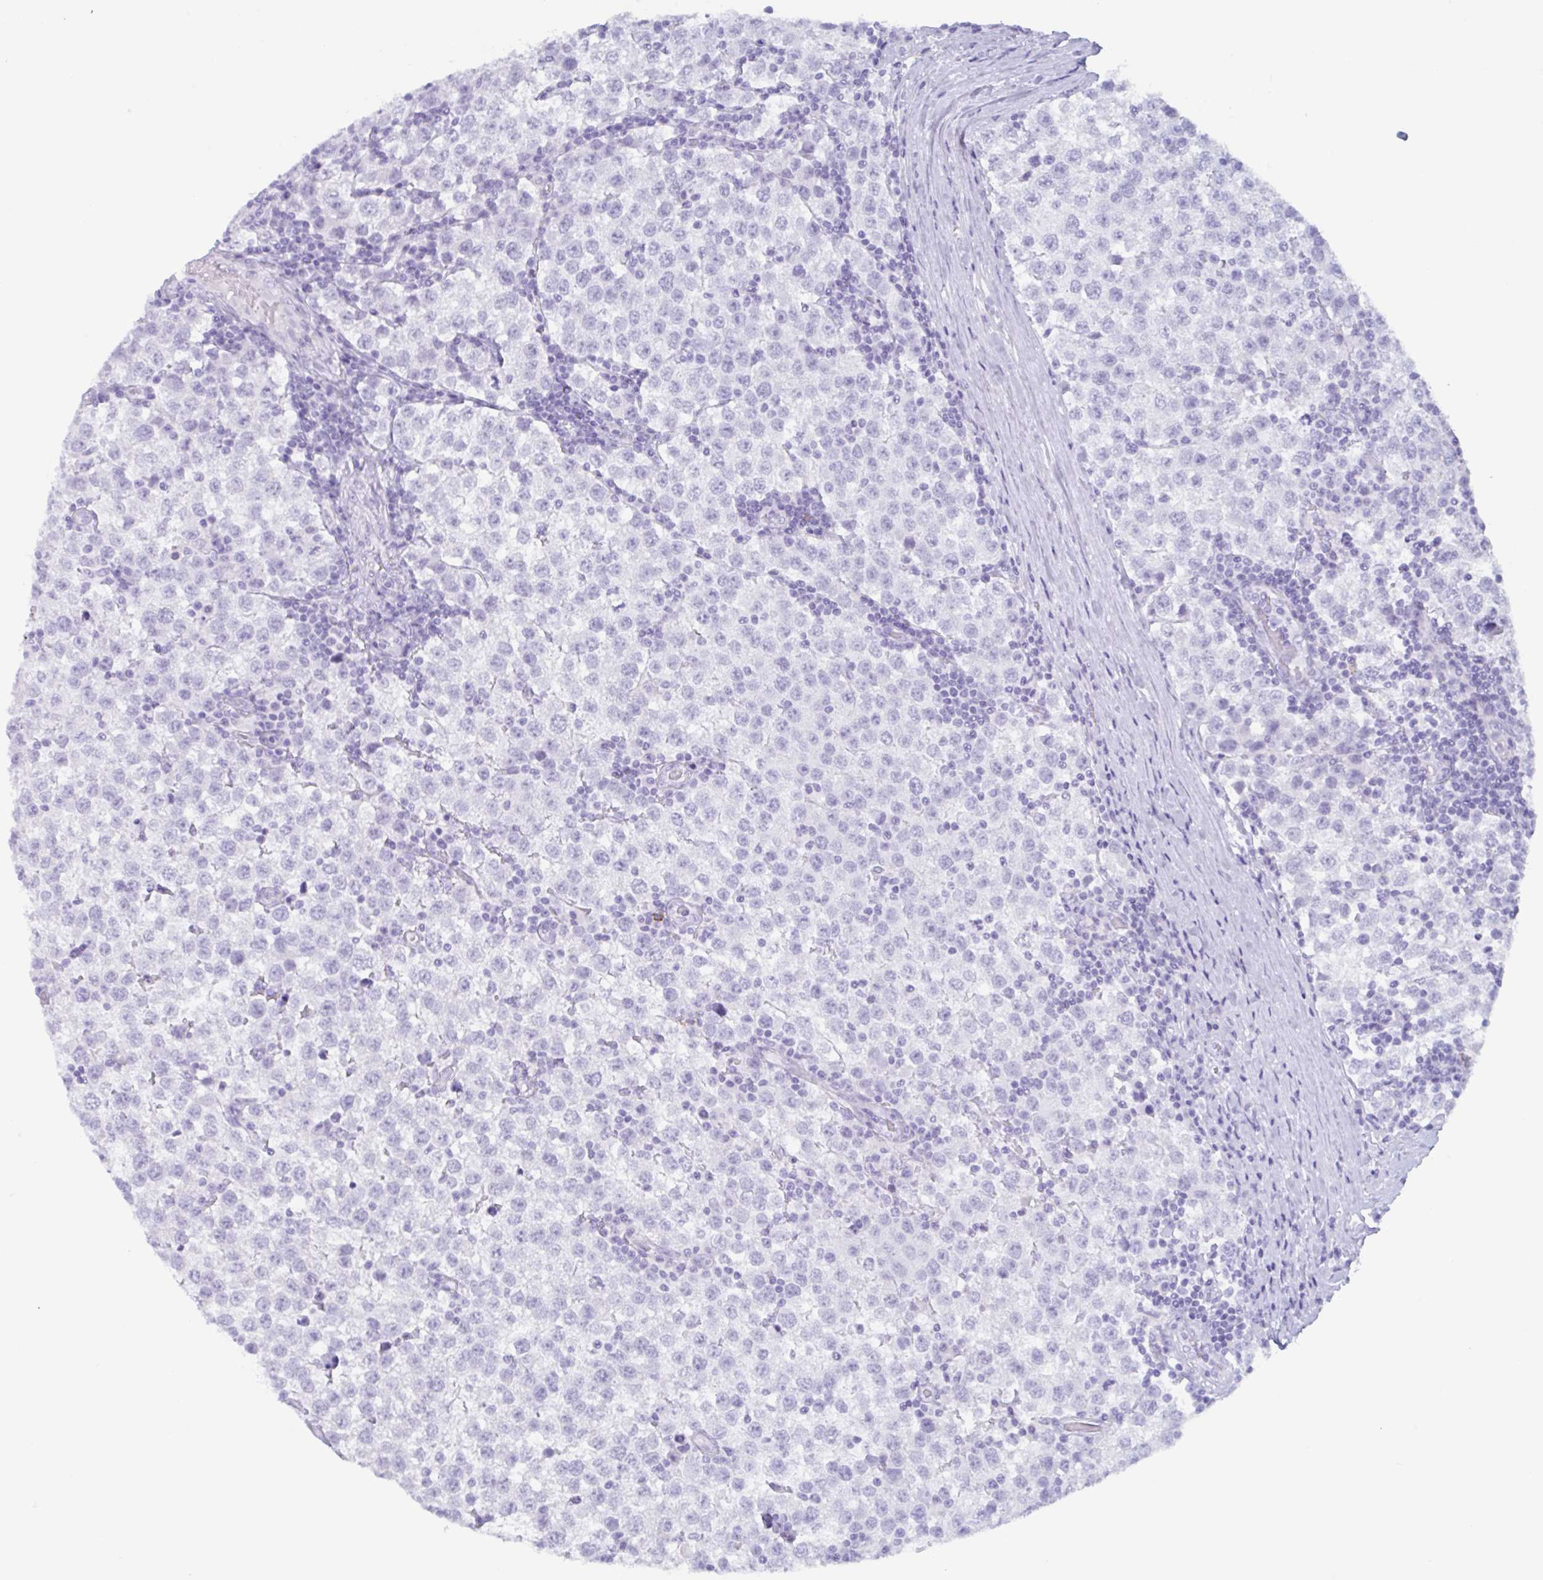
{"staining": {"intensity": "negative", "quantity": "none", "location": "none"}, "tissue": "testis cancer", "cell_type": "Tumor cells", "image_type": "cancer", "snomed": [{"axis": "morphology", "description": "Seminoma, NOS"}, {"axis": "topography", "description": "Testis"}], "caption": "High magnification brightfield microscopy of seminoma (testis) stained with DAB (brown) and counterstained with hematoxylin (blue): tumor cells show no significant expression.", "gene": "DTWD2", "patient": {"sex": "male", "age": 34}}